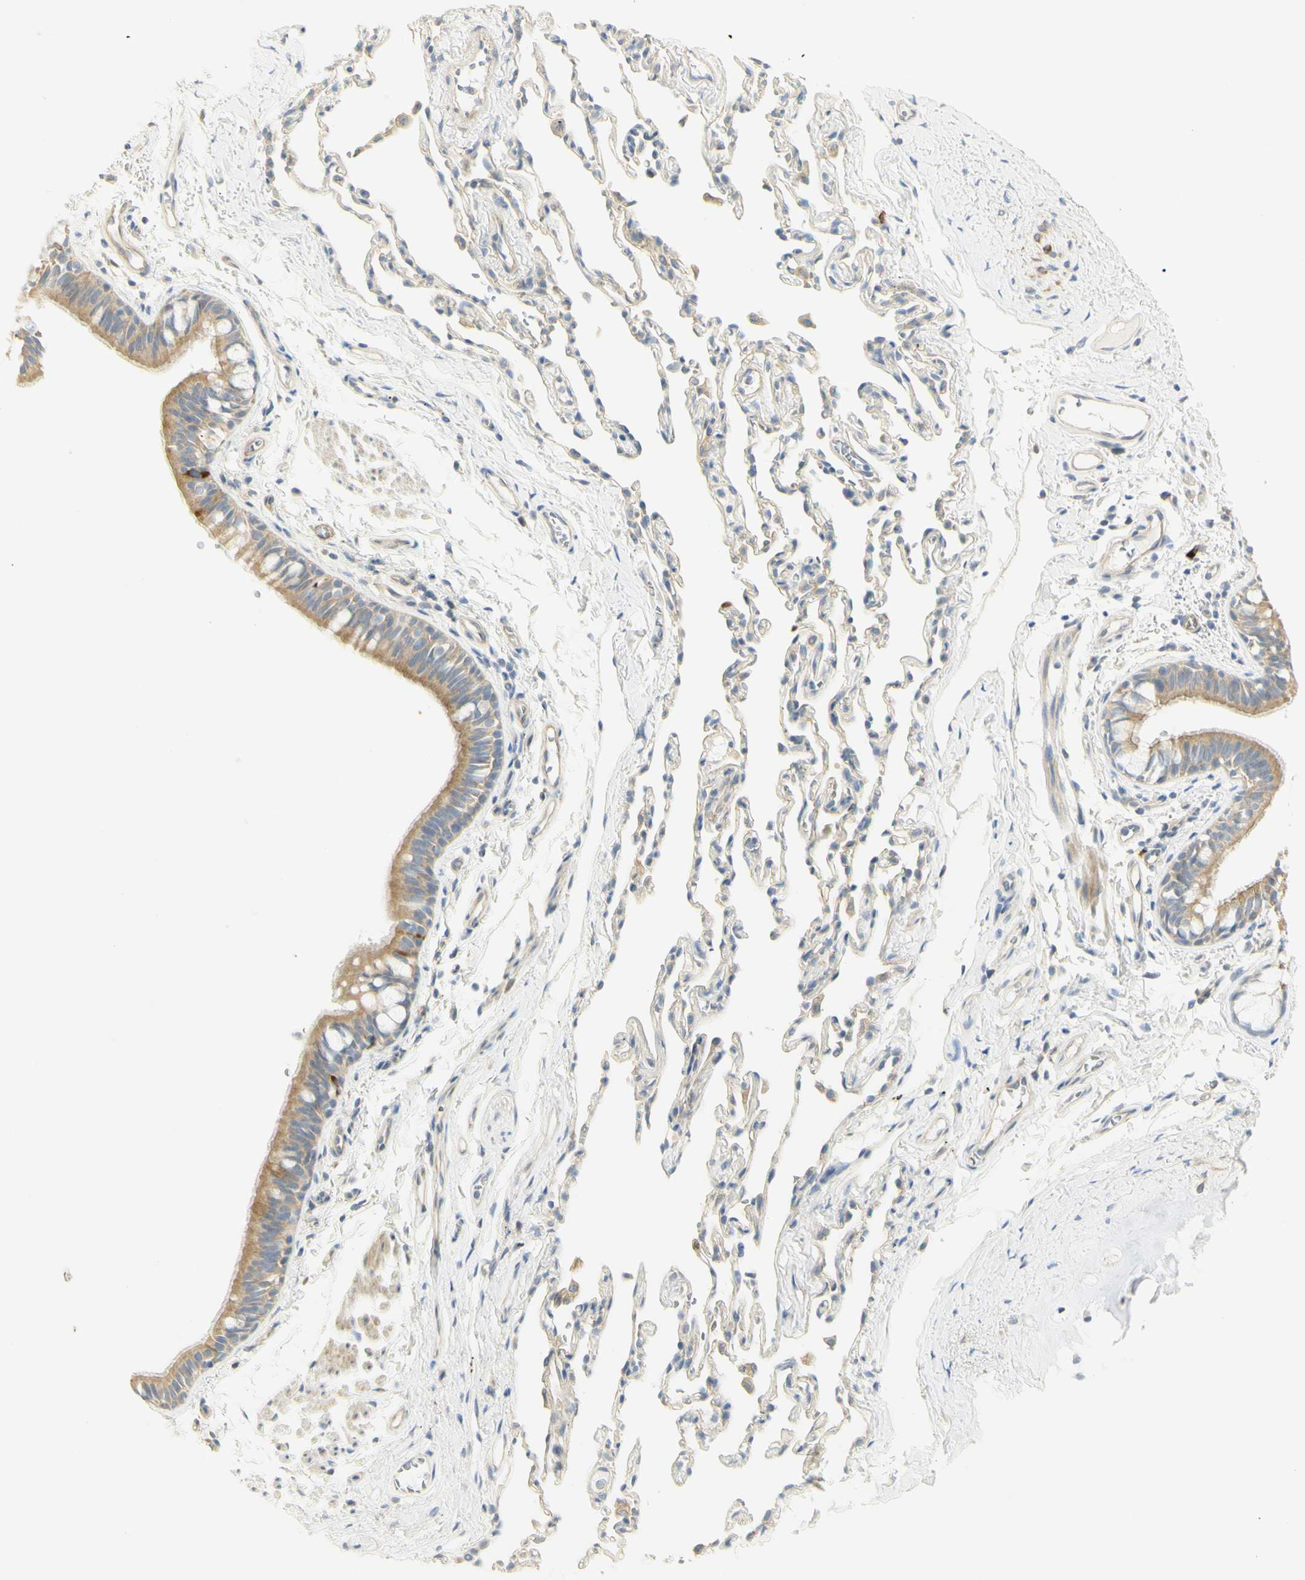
{"staining": {"intensity": "moderate", "quantity": ">75%", "location": "cytoplasmic/membranous"}, "tissue": "bronchus", "cell_type": "Respiratory epithelial cells", "image_type": "normal", "snomed": [{"axis": "morphology", "description": "Normal tissue, NOS"}, {"axis": "topography", "description": "Bronchus"}, {"axis": "topography", "description": "Lung"}], "caption": "IHC (DAB) staining of unremarkable bronchus displays moderate cytoplasmic/membranous protein expression in approximately >75% of respiratory epithelial cells.", "gene": "KIF11", "patient": {"sex": "male", "age": 64}}